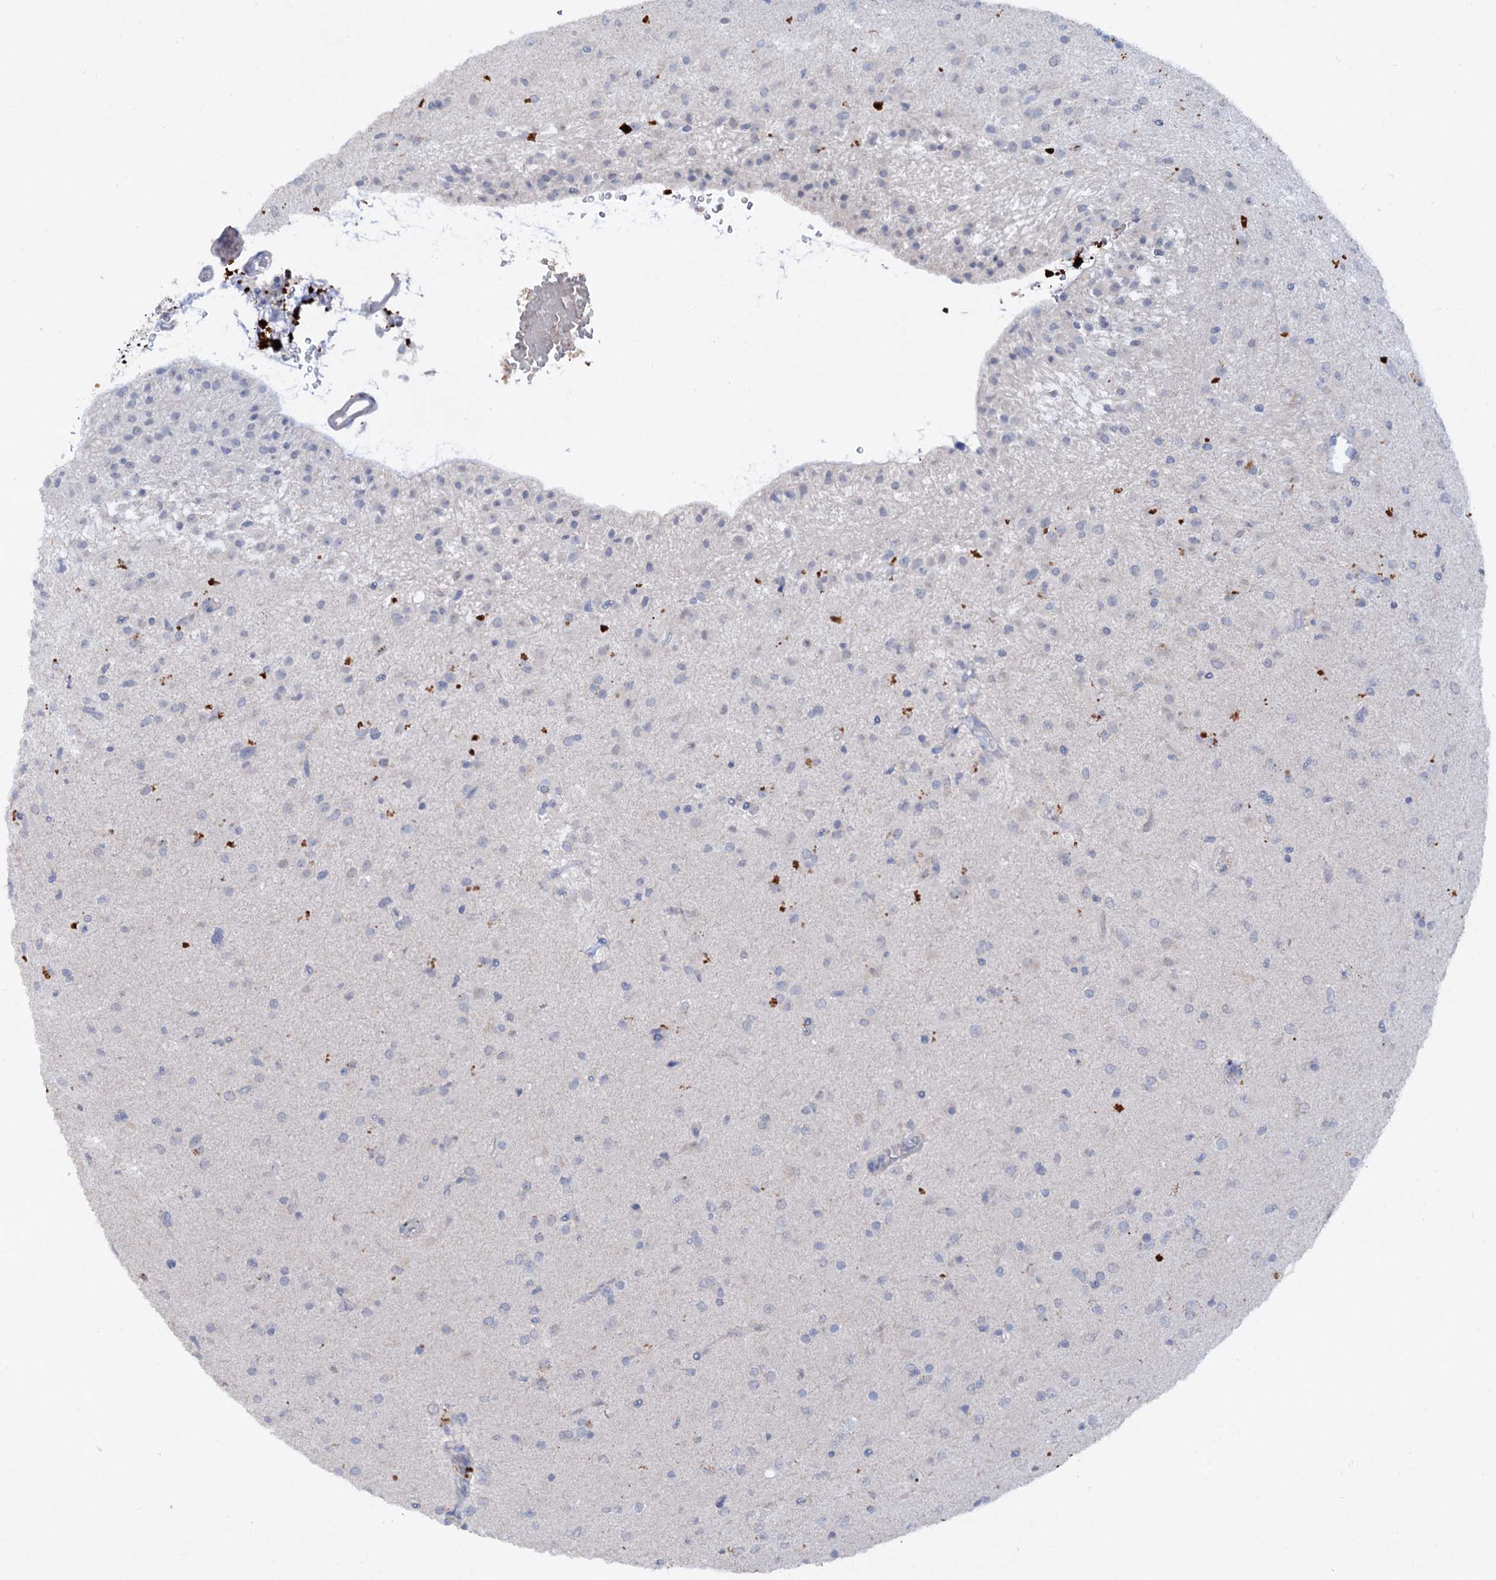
{"staining": {"intensity": "negative", "quantity": "none", "location": "none"}, "tissue": "glioma", "cell_type": "Tumor cells", "image_type": "cancer", "snomed": [{"axis": "morphology", "description": "Glioma, malignant, Low grade"}, {"axis": "topography", "description": "Brain"}], "caption": "This image is of glioma stained with immunohistochemistry to label a protein in brown with the nuclei are counter-stained blue. There is no positivity in tumor cells. (DAB (3,3'-diaminobenzidine) immunohistochemistry with hematoxylin counter stain).", "gene": "ATP4A", "patient": {"sex": "male", "age": 65}}